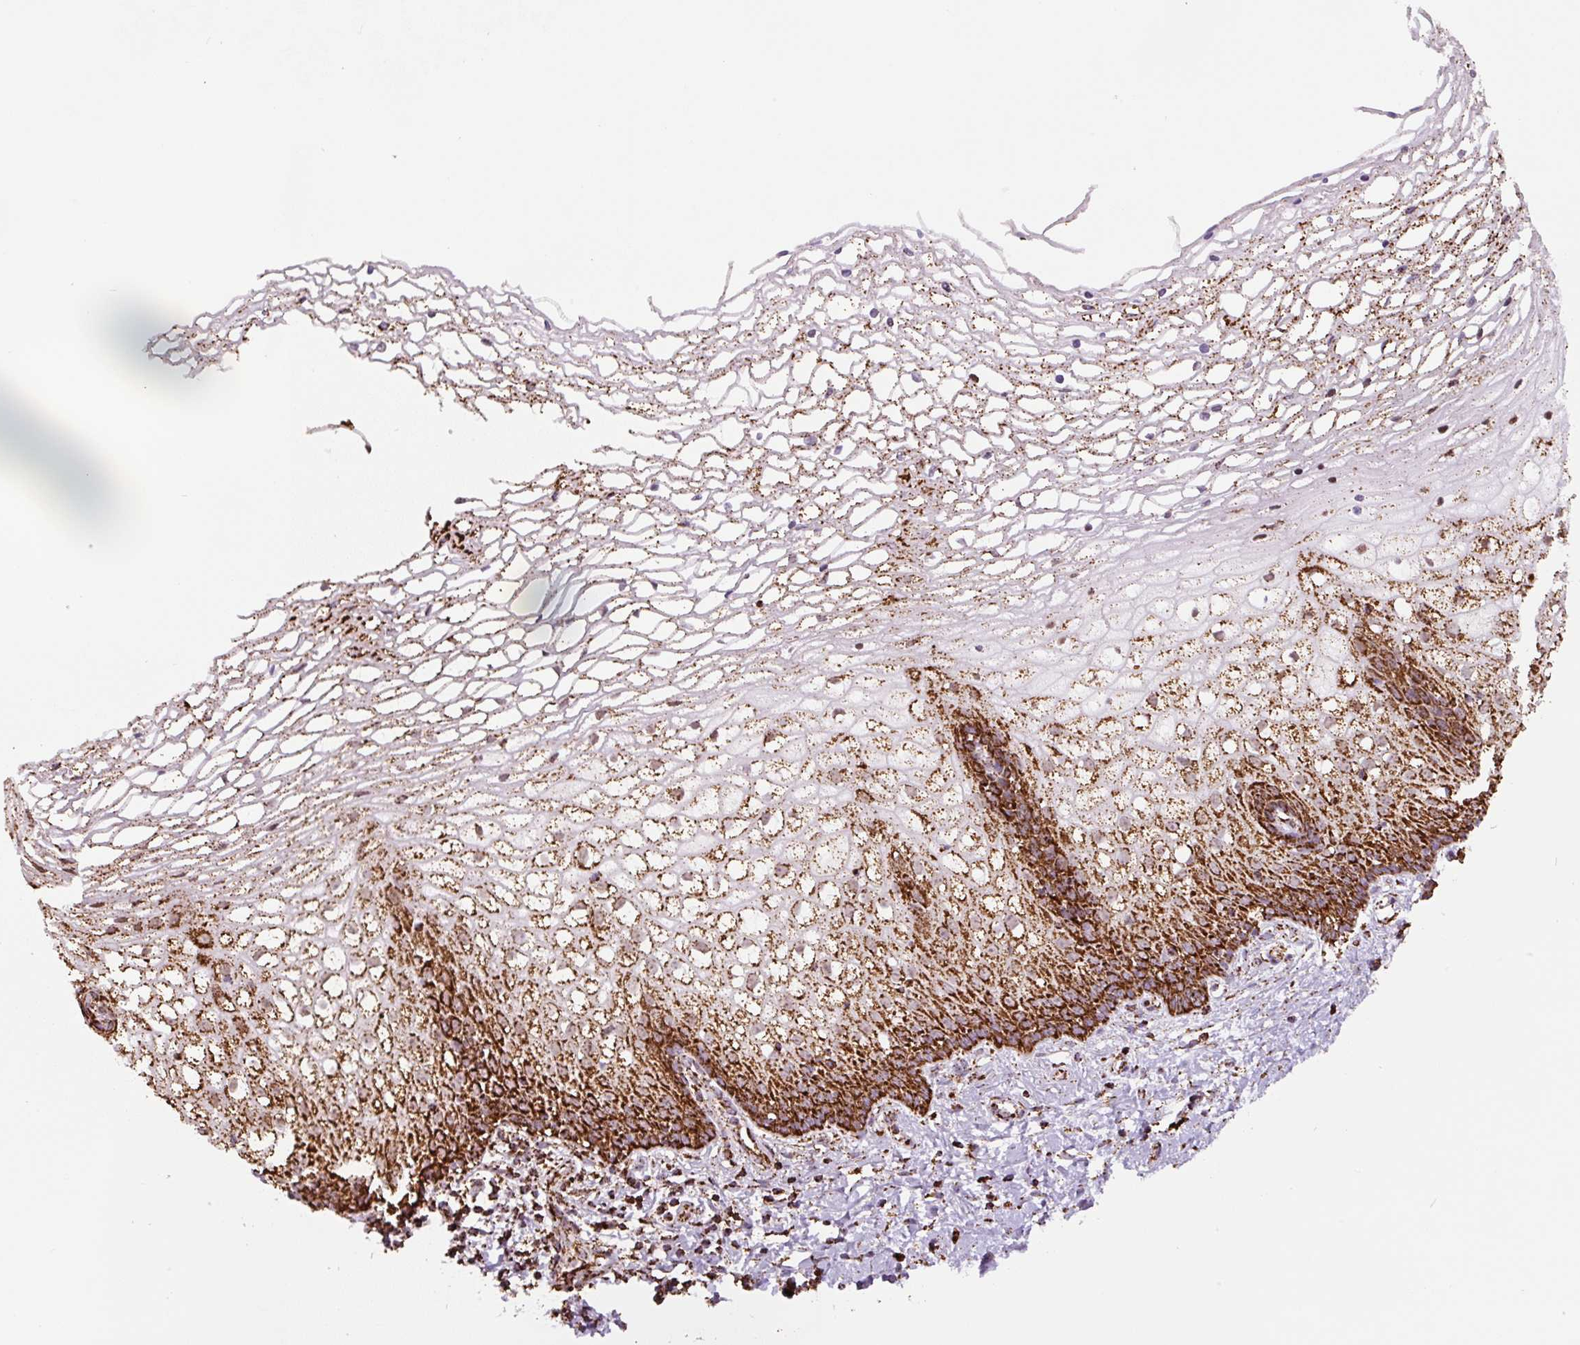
{"staining": {"intensity": "strong", "quantity": ">75%", "location": "cytoplasmic/membranous"}, "tissue": "cervix", "cell_type": "Glandular cells", "image_type": "normal", "snomed": [{"axis": "morphology", "description": "Normal tissue, NOS"}, {"axis": "topography", "description": "Cervix"}], "caption": "IHC micrograph of unremarkable cervix: cervix stained using immunohistochemistry (IHC) shows high levels of strong protein expression localized specifically in the cytoplasmic/membranous of glandular cells, appearing as a cytoplasmic/membranous brown color.", "gene": "ATP5F1A", "patient": {"sex": "female", "age": 36}}